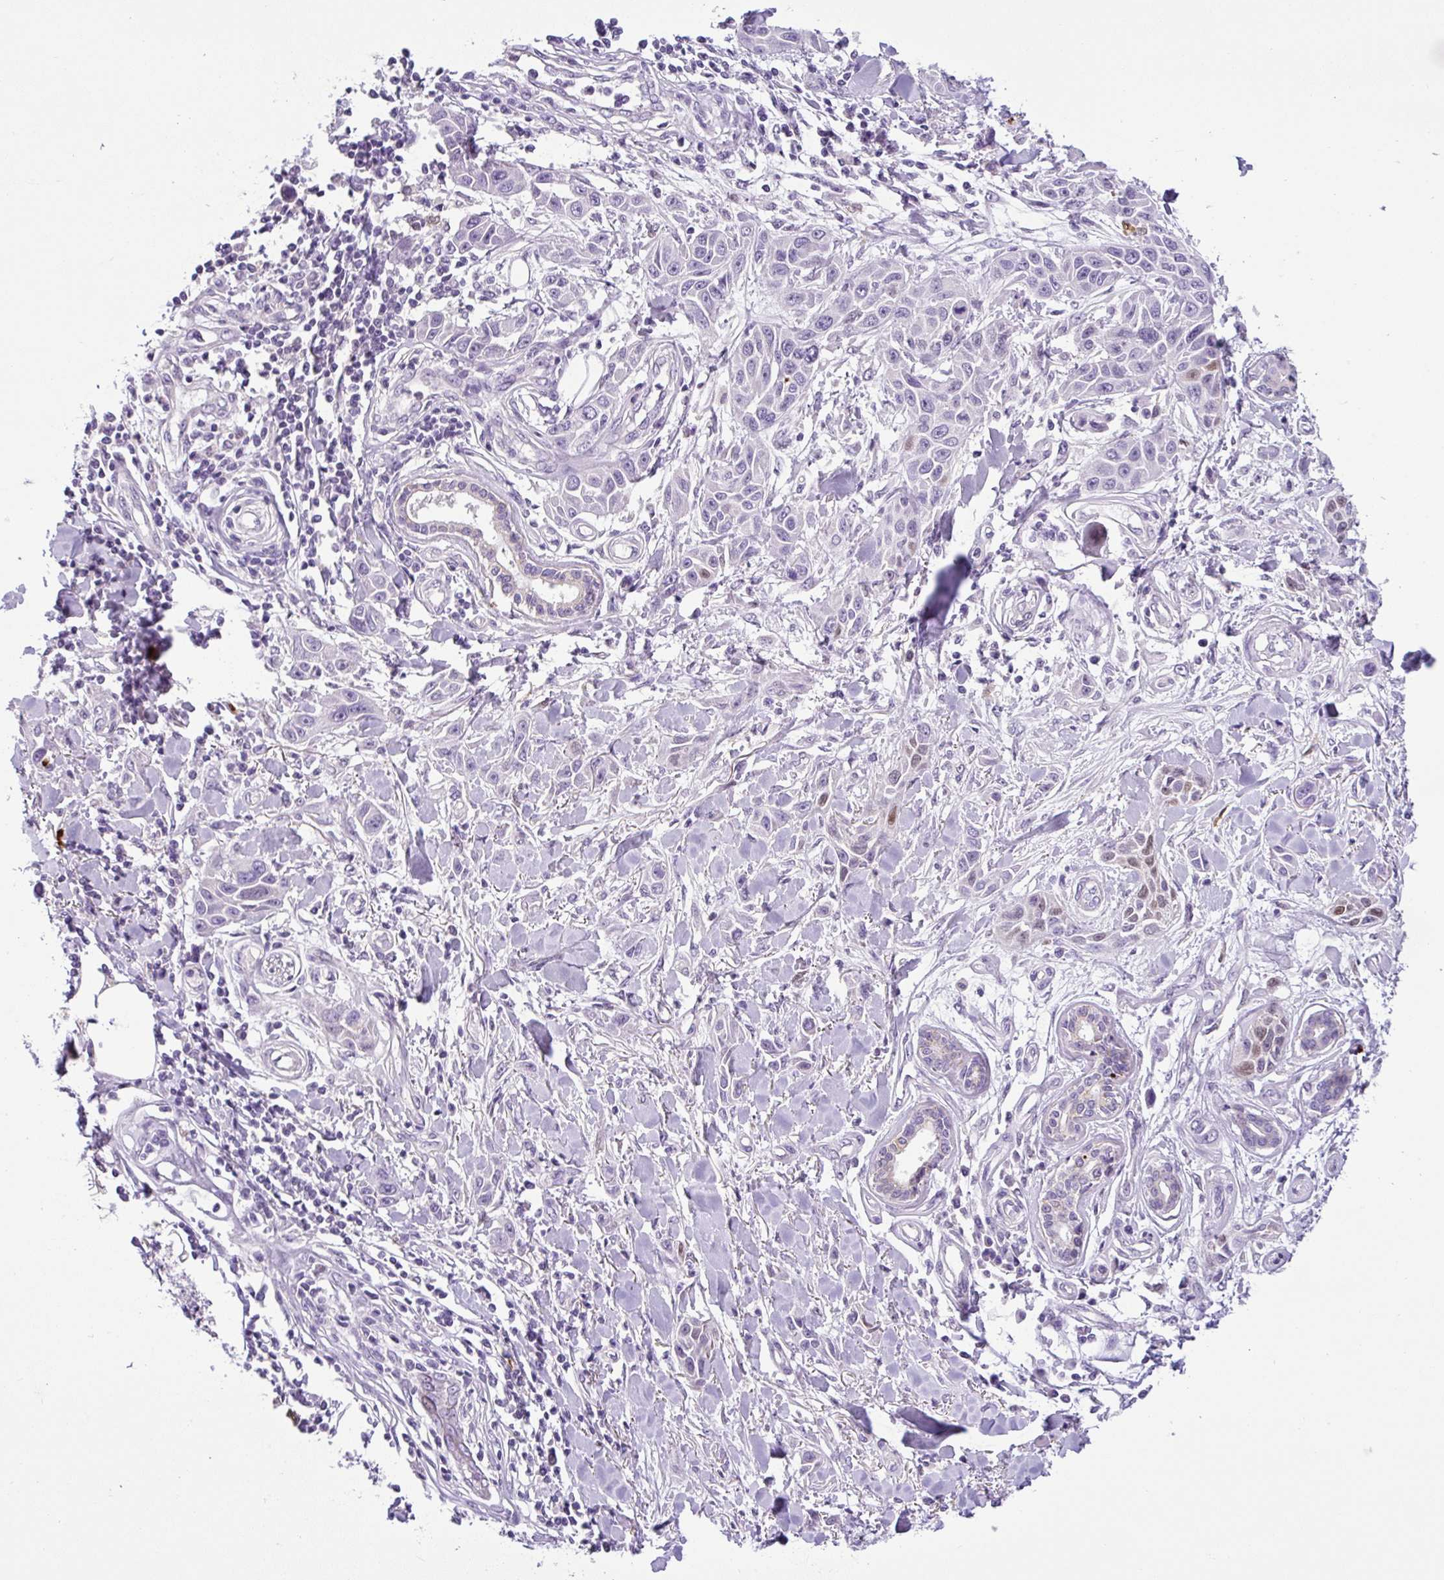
{"staining": {"intensity": "negative", "quantity": "none", "location": "none"}, "tissue": "skin cancer", "cell_type": "Tumor cells", "image_type": "cancer", "snomed": [{"axis": "morphology", "description": "Squamous cell carcinoma, NOS"}, {"axis": "topography", "description": "Skin"}], "caption": "Skin cancer (squamous cell carcinoma) stained for a protein using immunohistochemistry (IHC) exhibits no staining tumor cells.", "gene": "HMCN2", "patient": {"sex": "female", "age": 69}}